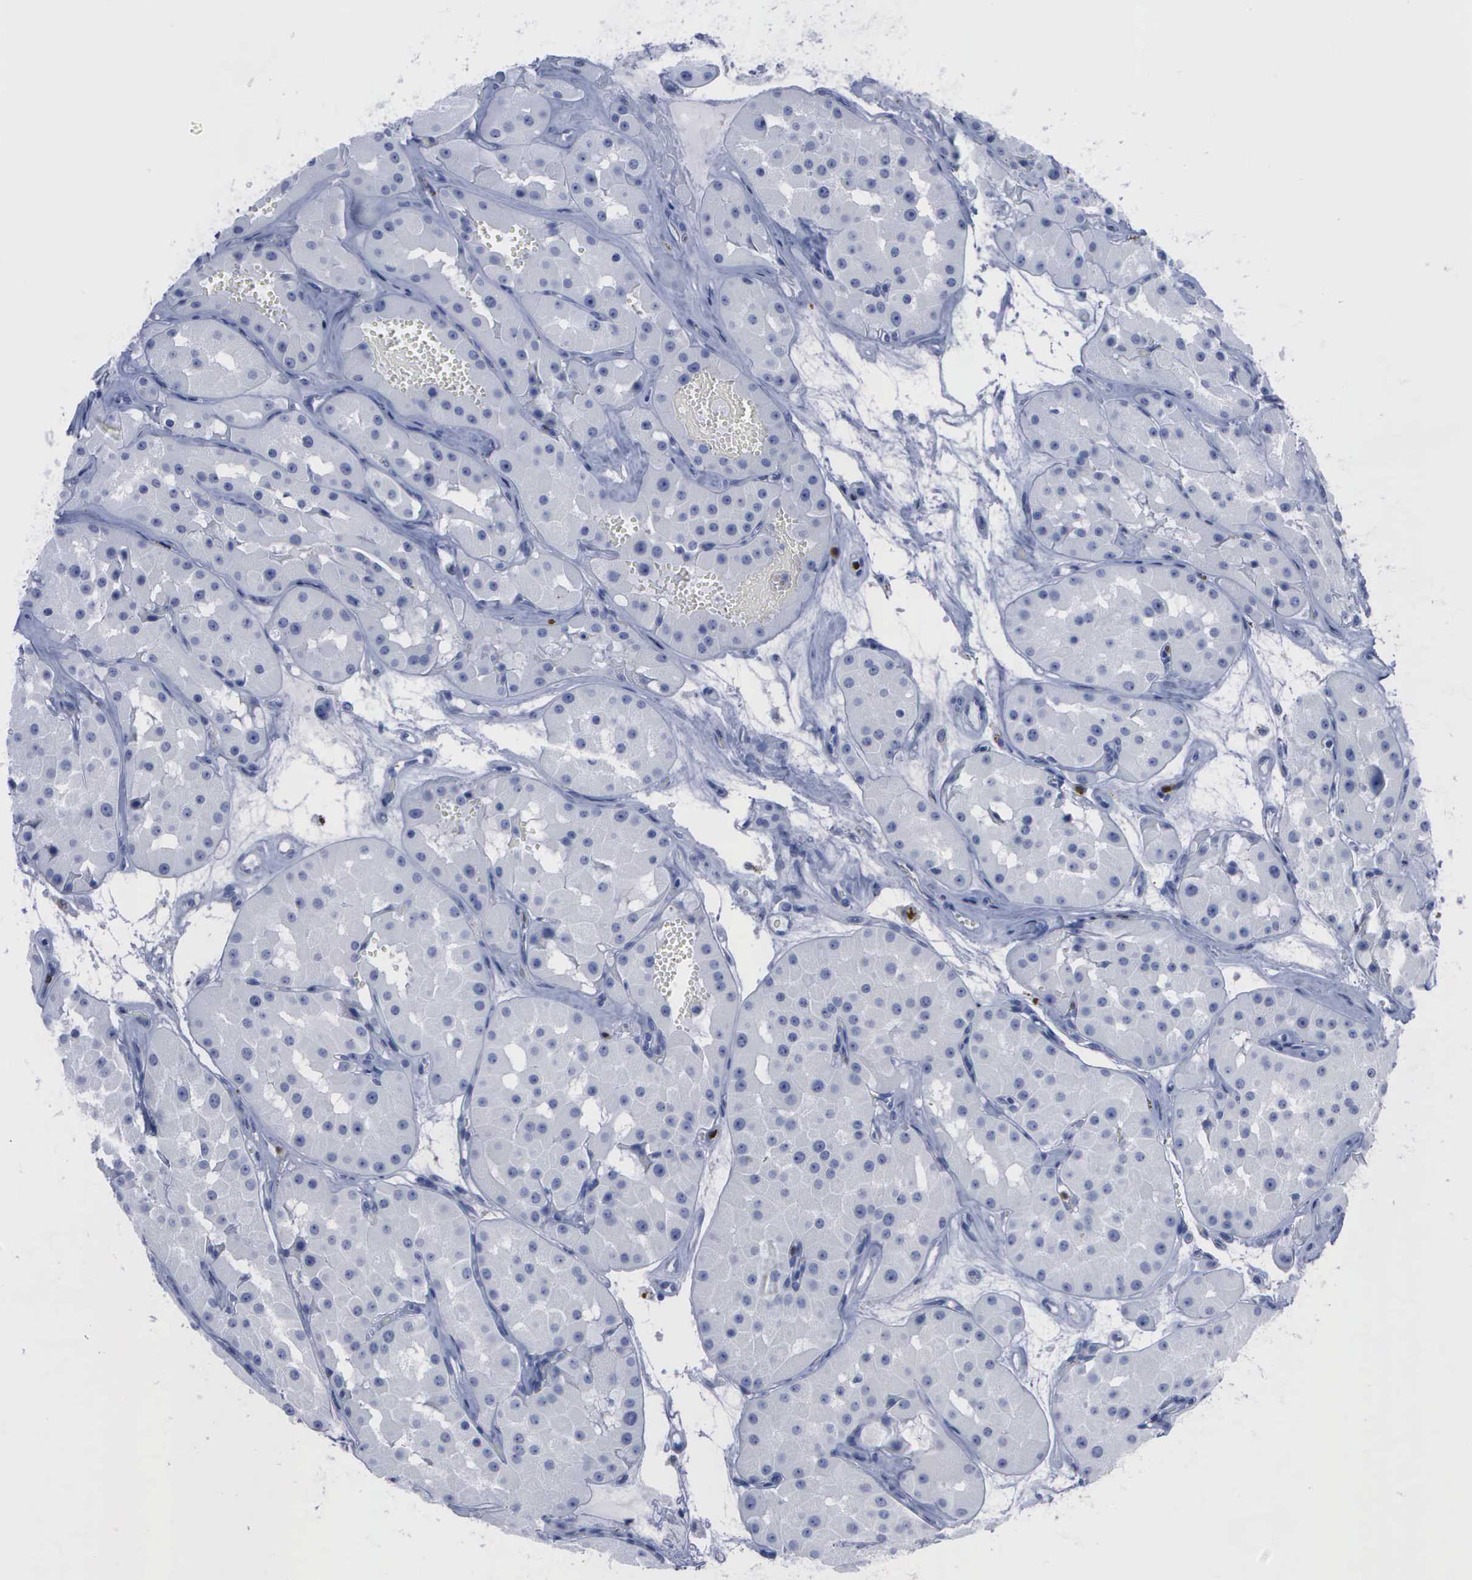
{"staining": {"intensity": "negative", "quantity": "none", "location": "none"}, "tissue": "renal cancer", "cell_type": "Tumor cells", "image_type": "cancer", "snomed": [{"axis": "morphology", "description": "Adenocarcinoma, uncertain malignant potential"}, {"axis": "topography", "description": "Kidney"}], "caption": "An immunohistochemistry micrograph of renal cancer (adenocarcinoma,  uncertain malignant potential) is shown. There is no staining in tumor cells of renal cancer (adenocarcinoma,  uncertain malignant potential).", "gene": "CSTA", "patient": {"sex": "male", "age": 63}}